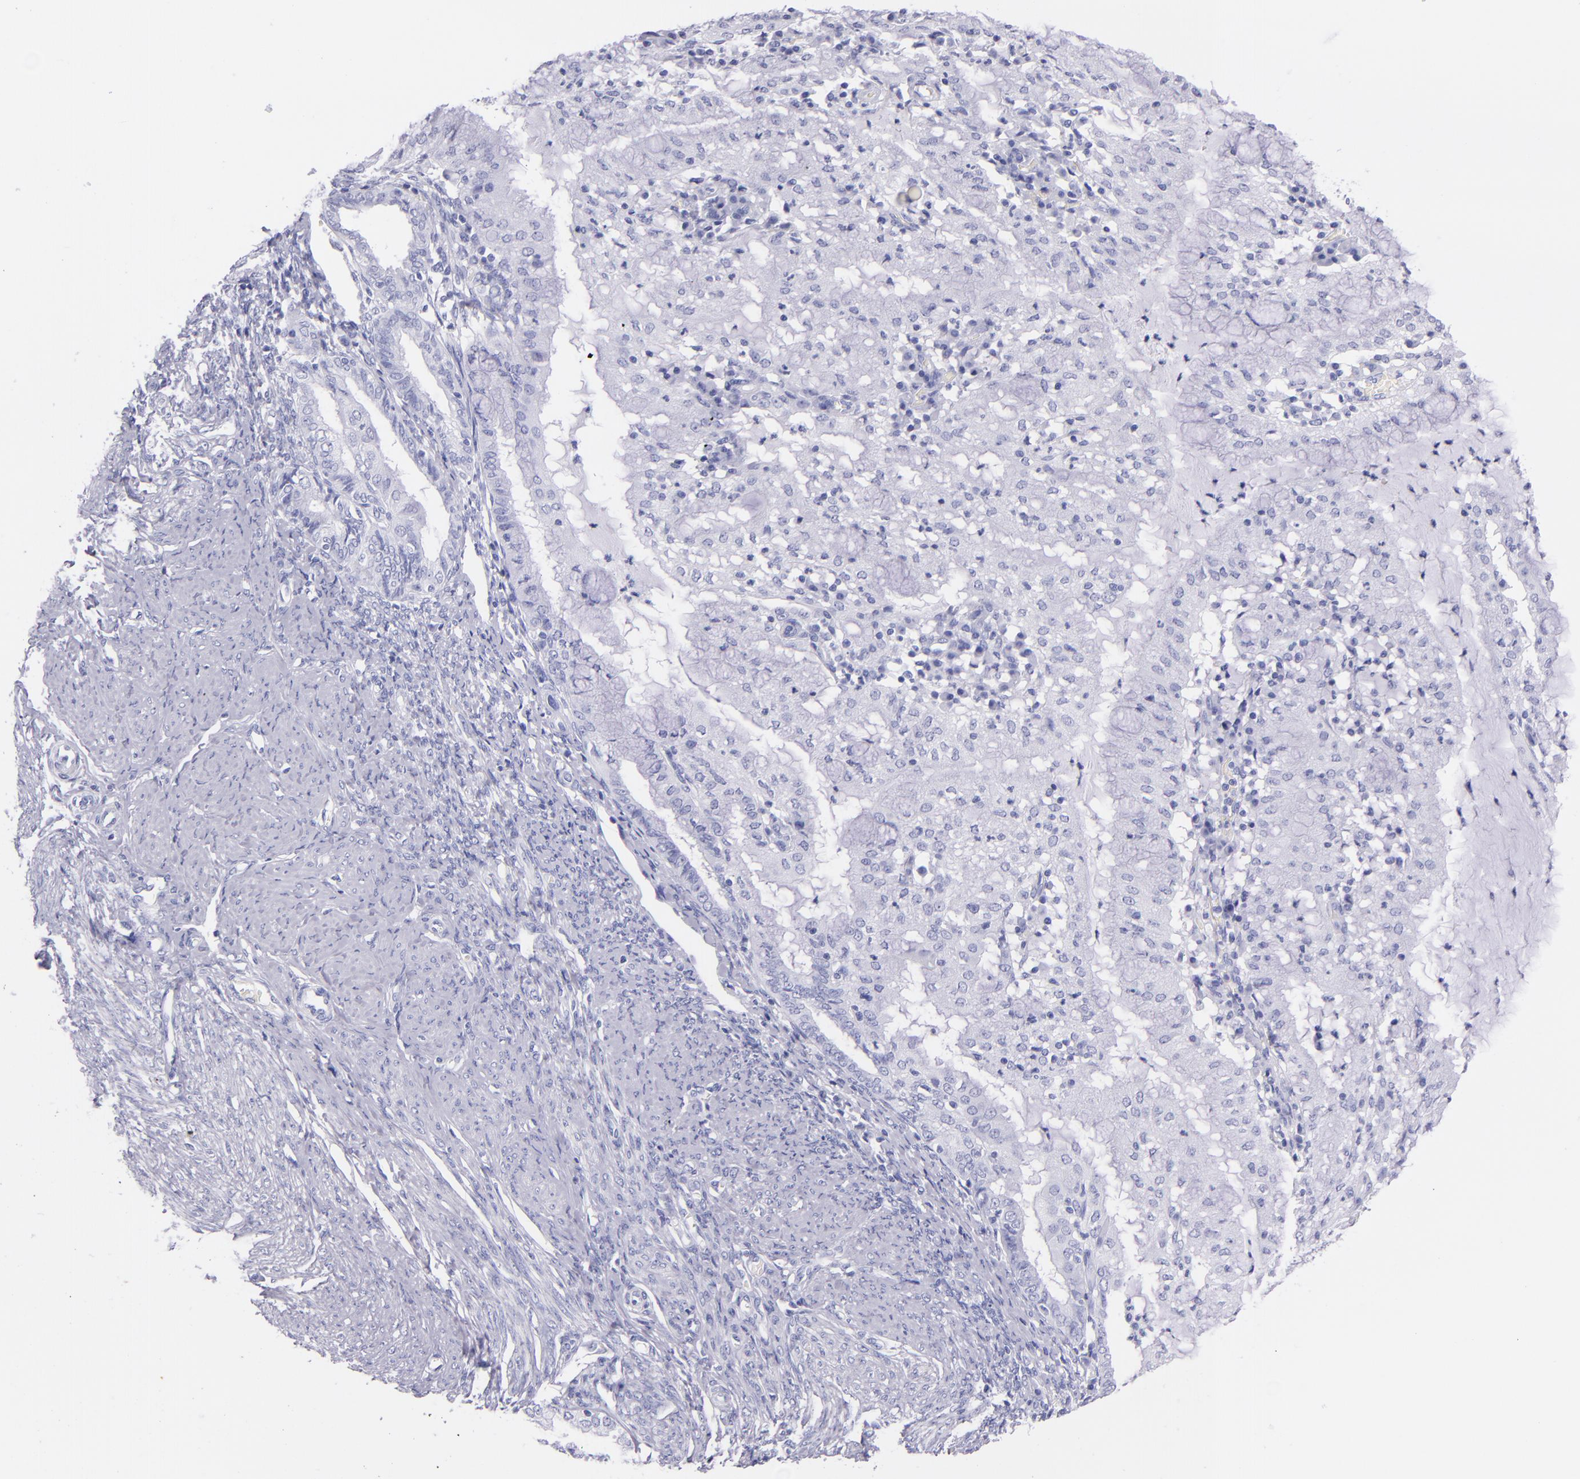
{"staining": {"intensity": "negative", "quantity": "none", "location": "none"}, "tissue": "endometrial cancer", "cell_type": "Tumor cells", "image_type": "cancer", "snomed": [{"axis": "morphology", "description": "Adenocarcinoma, NOS"}, {"axis": "topography", "description": "Endometrium"}], "caption": "This is an IHC micrograph of human endometrial adenocarcinoma. There is no positivity in tumor cells.", "gene": "SFTPB", "patient": {"sex": "female", "age": 63}}